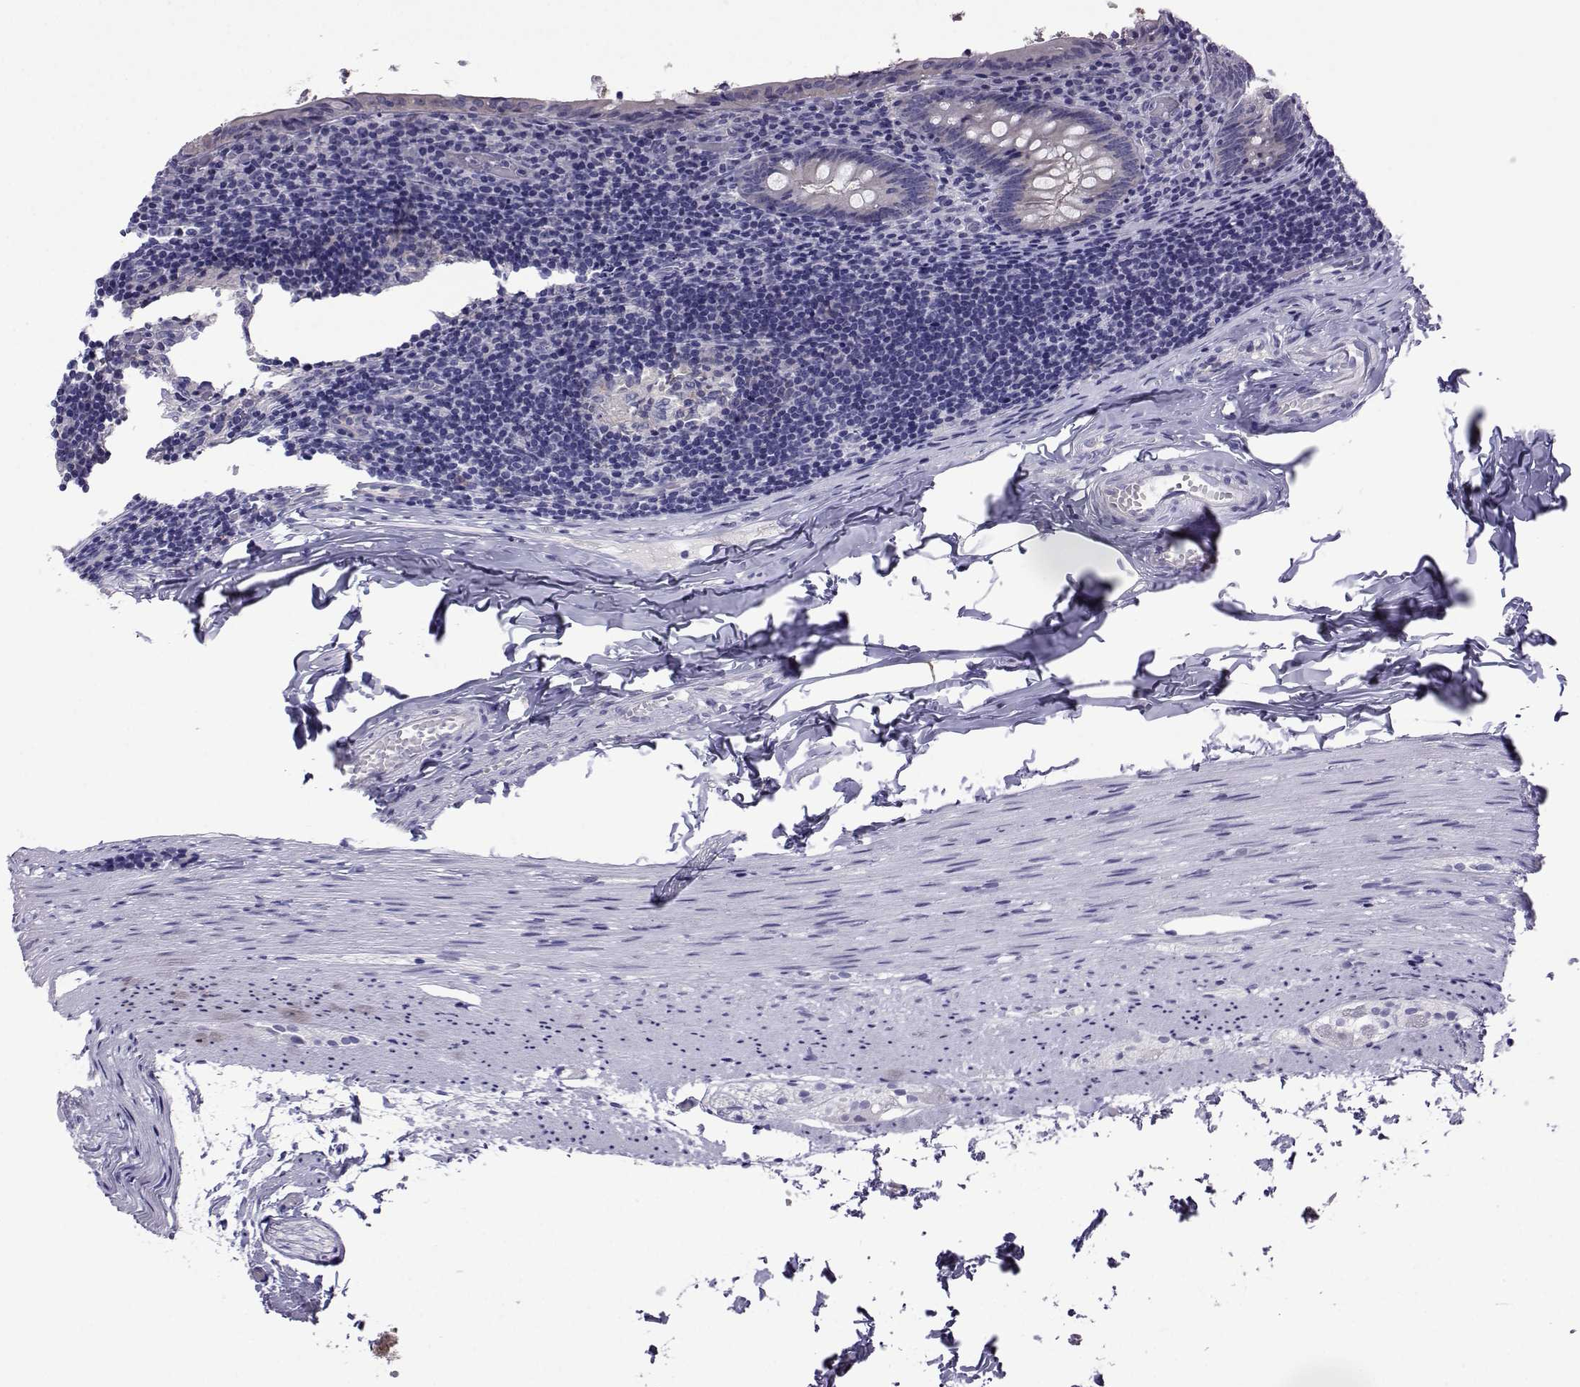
{"staining": {"intensity": "weak", "quantity": "<25%", "location": "cytoplasmic/membranous"}, "tissue": "appendix", "cell_type": "Glandular cells", "image_type": "normal", "snomed": [{"axis": "morphology", "description": "Normal tissue, NOS"}, {"axis": "topography", "description": "Appendix"}], "caption": "DAB immunohistochemical staining of normal human appendix displays no significant positivity in glandular cells. Brightfield microscopy of immunohistochemistry stained with DAB (3,3'-diaminobenzidine) (brown) and hematoxylin (blue), captured at high magnification.", "gene": "COL22A1", "patient": {"sex": "female", "age": 23}}